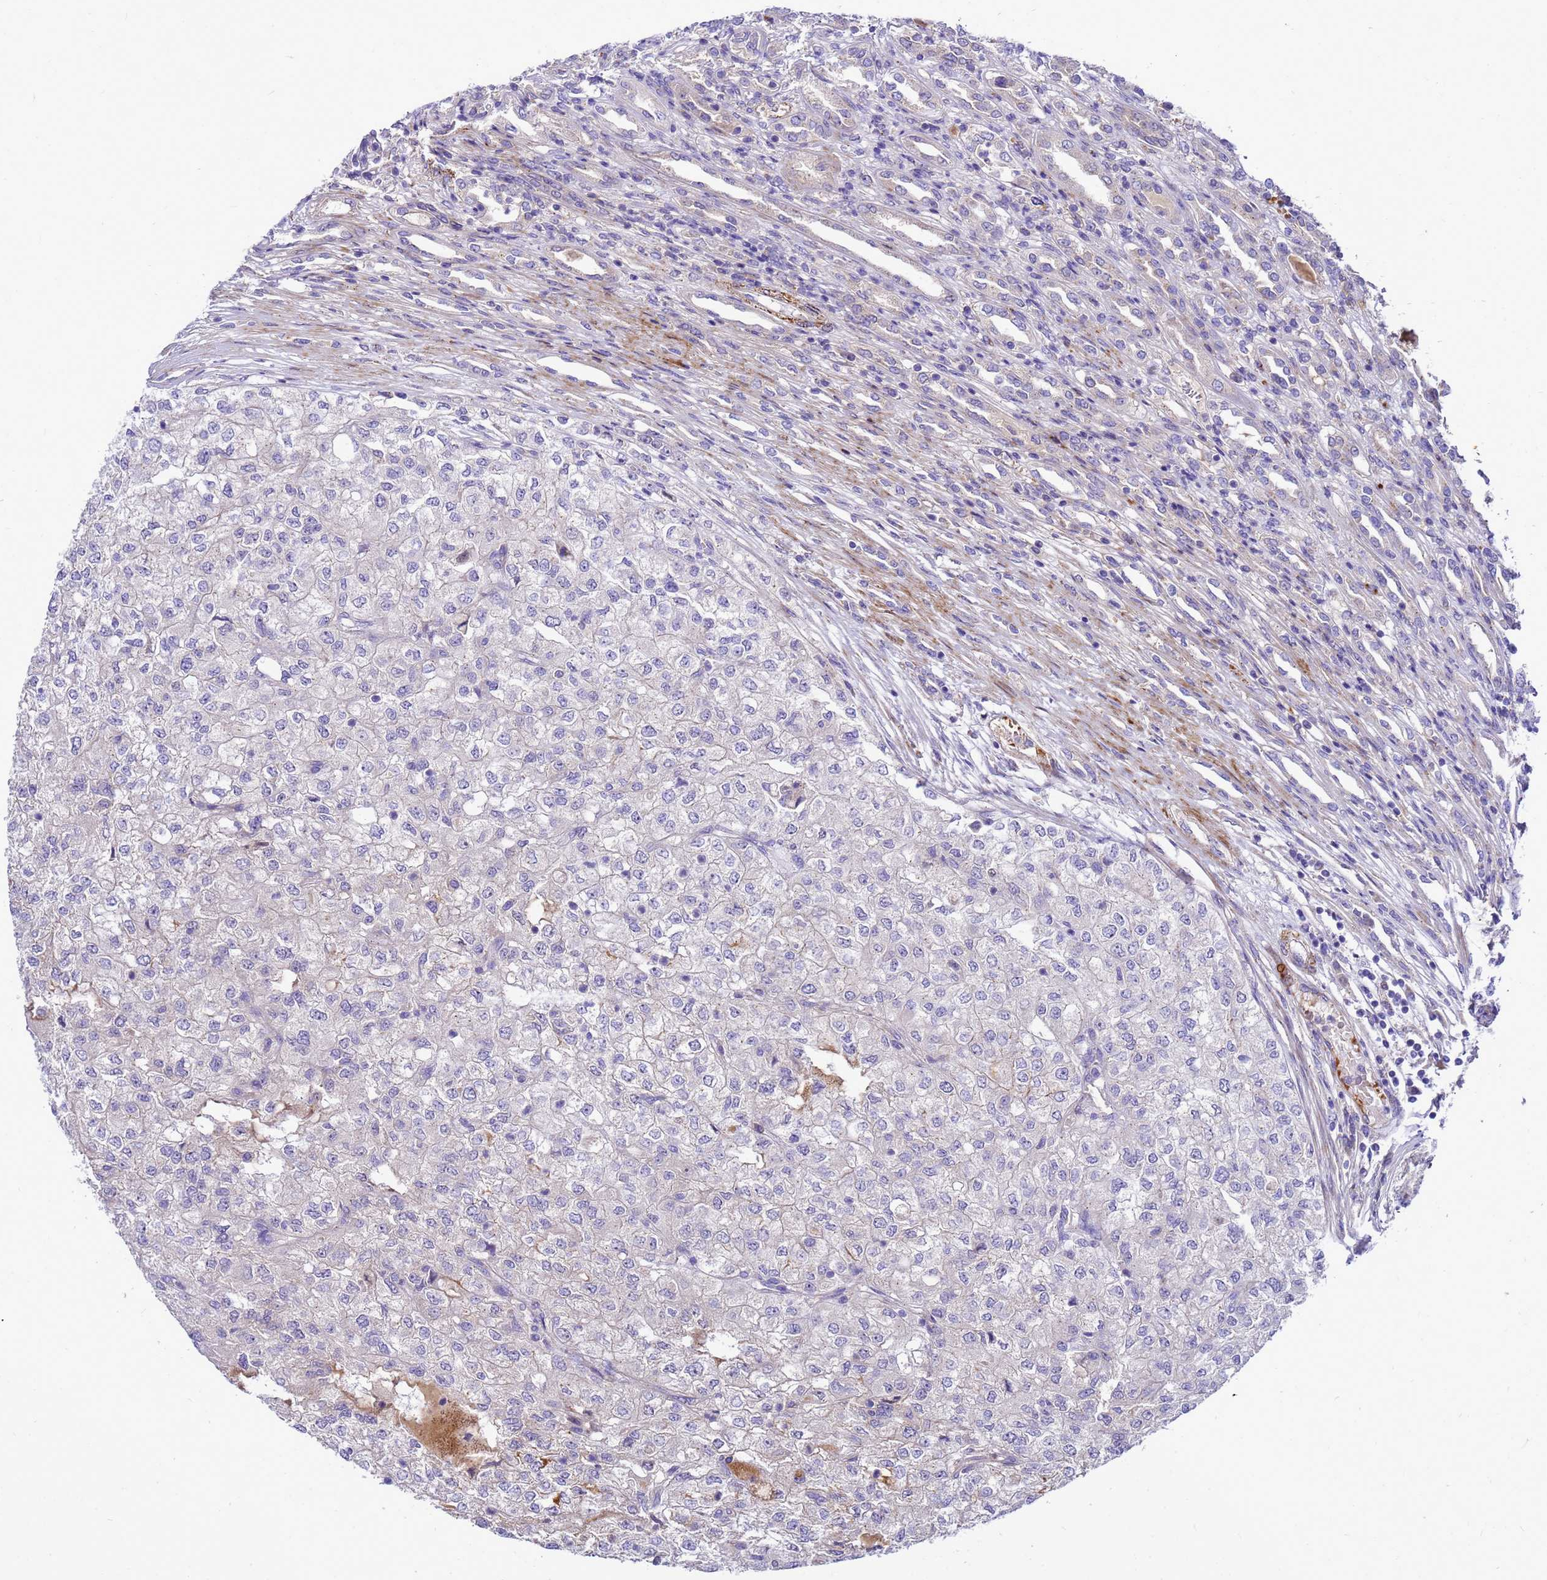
{"staining": {"intensity": "negative", "quantity": "none", "location": "none"}, "tissue": "renal cancer", "cell_type": "Tumor cells", "image_type": "cancer", "snomed": [{"axis": "morphology", "description": "Adenocarcinoma, NOS"}, {"axis": "topography", "description": "Kidney"}], "caption": "IHC of human renal adenocarcinoma displays no expression in tumor cells. (DAB (3,3'-diaminobenzidine) IHC, high magnification).", "gene": "POP7", "patient": {"sex": "female", "age": 54}}